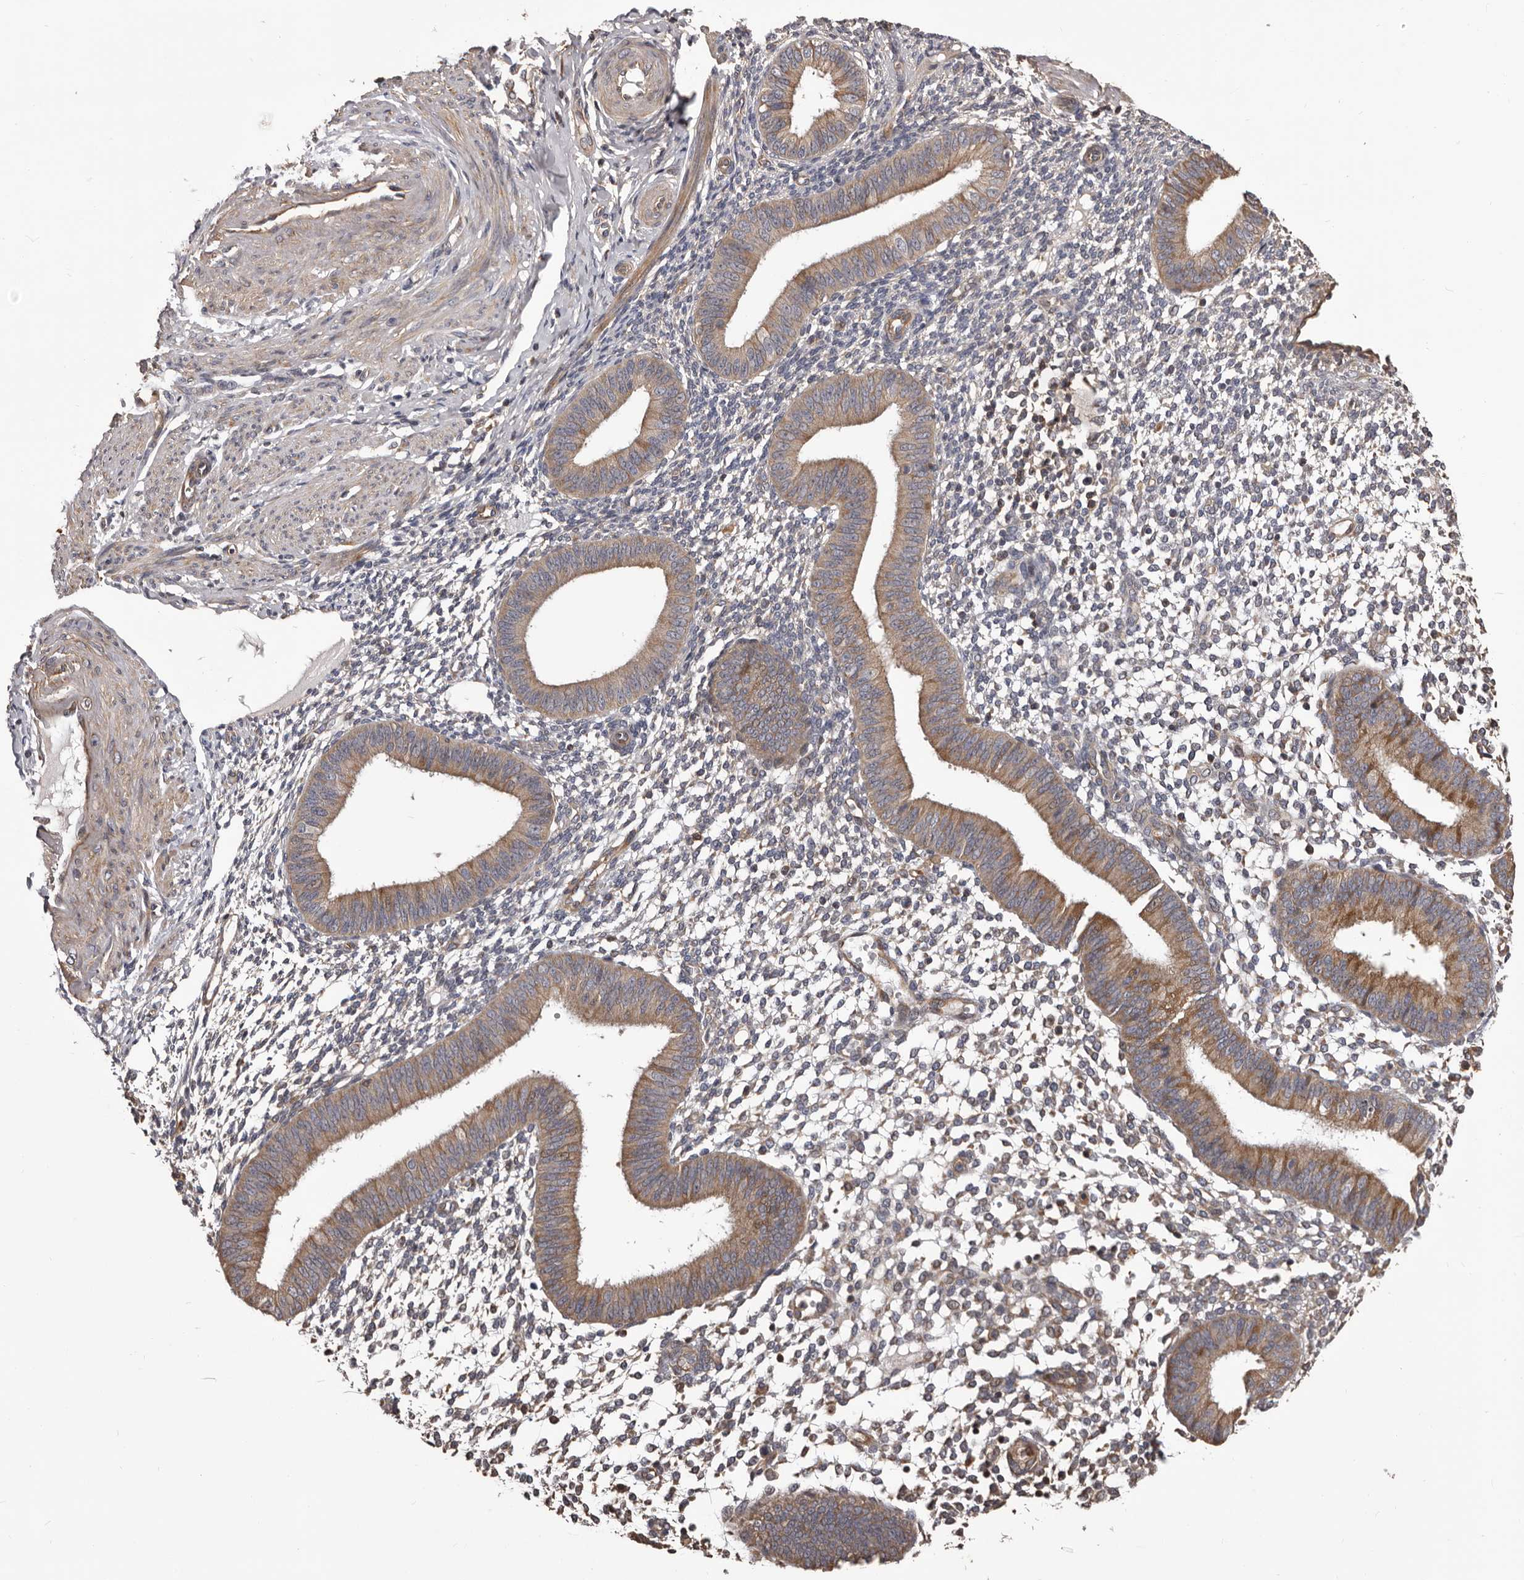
{"staining": {"intensity": "weak", "quantity": "25%-75%", "location": "cytoplasmic/membranous"}, "tissue": "endometrium", "cell_type": "Cells in endometrial stroma", "image_type": "normal", "snomed": [{"axis": "morphology", "description": "Normal tissue, NOS"}, {"axis": "topography", "description": "Uterus"}, {"axis": "topography", "description": "Endometrium"}], "caption": "A brown stain shows weak cytoplasmic/membranous positivity of a protein in cells in endometrial stroma of benign endometrium.", "gene": "ADAMTS2", "patient": {"sex": "female", "age": 48}}